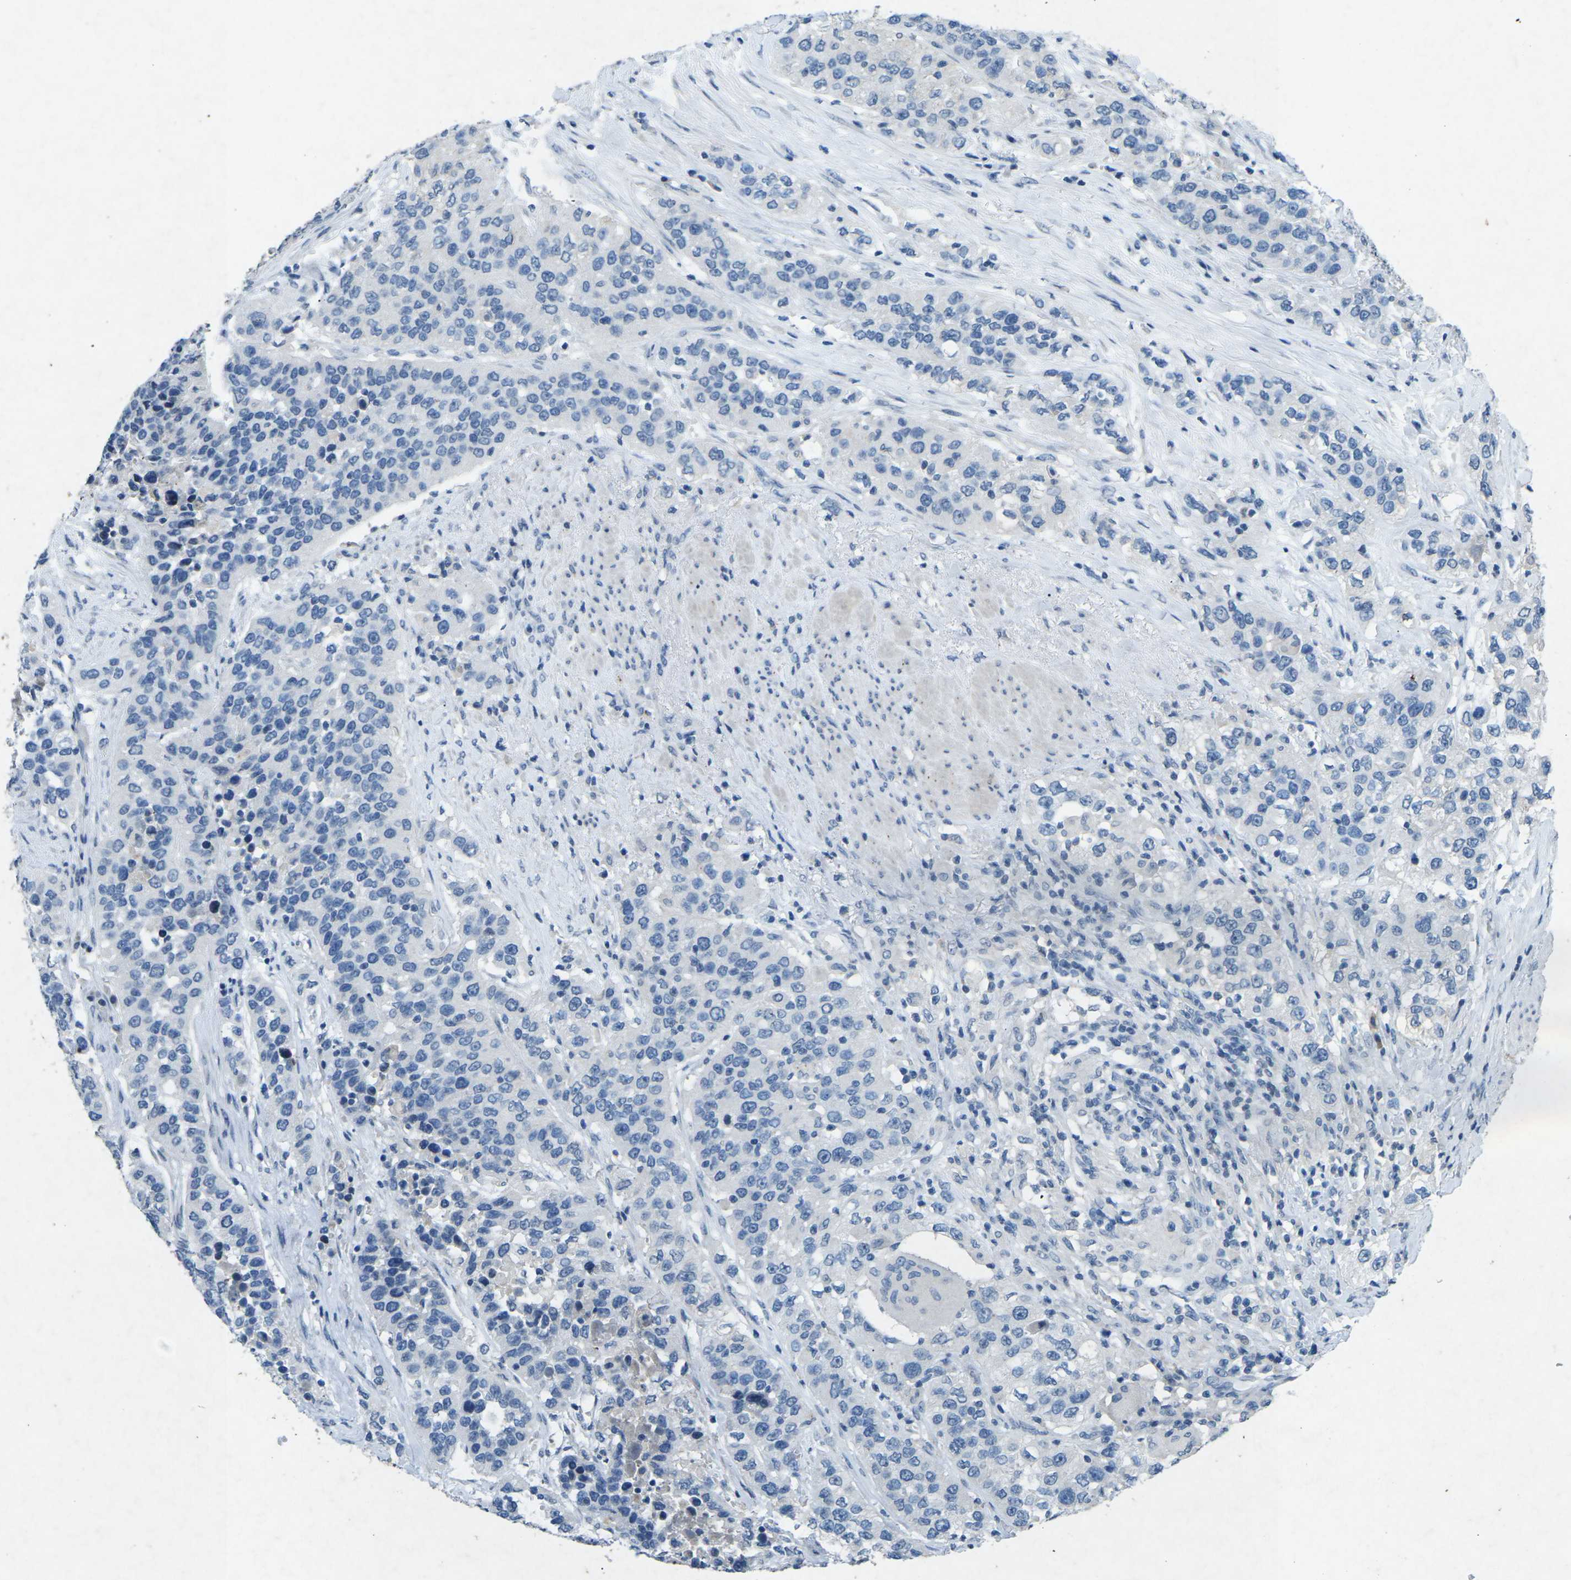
{"staining": {"intensity": "negative", "quantity": "none", "location": "none"}, "tissue": "urothelial cancer", "cell_type": "Tumor cells", "image_type": "cancer", "snomed": [{"axis": "morphology", "description": "Urothelial carcinoma, High grade"}, {"axis": "topography", "description": "Urinary bladder"}], "caption": "Immunohistochemical staining of human urothelial carcinoma (high-grade) displays no significant positivity in tumor cells.", "gene": "A1BG", "patient": {"sex": "female", "age": 80}}